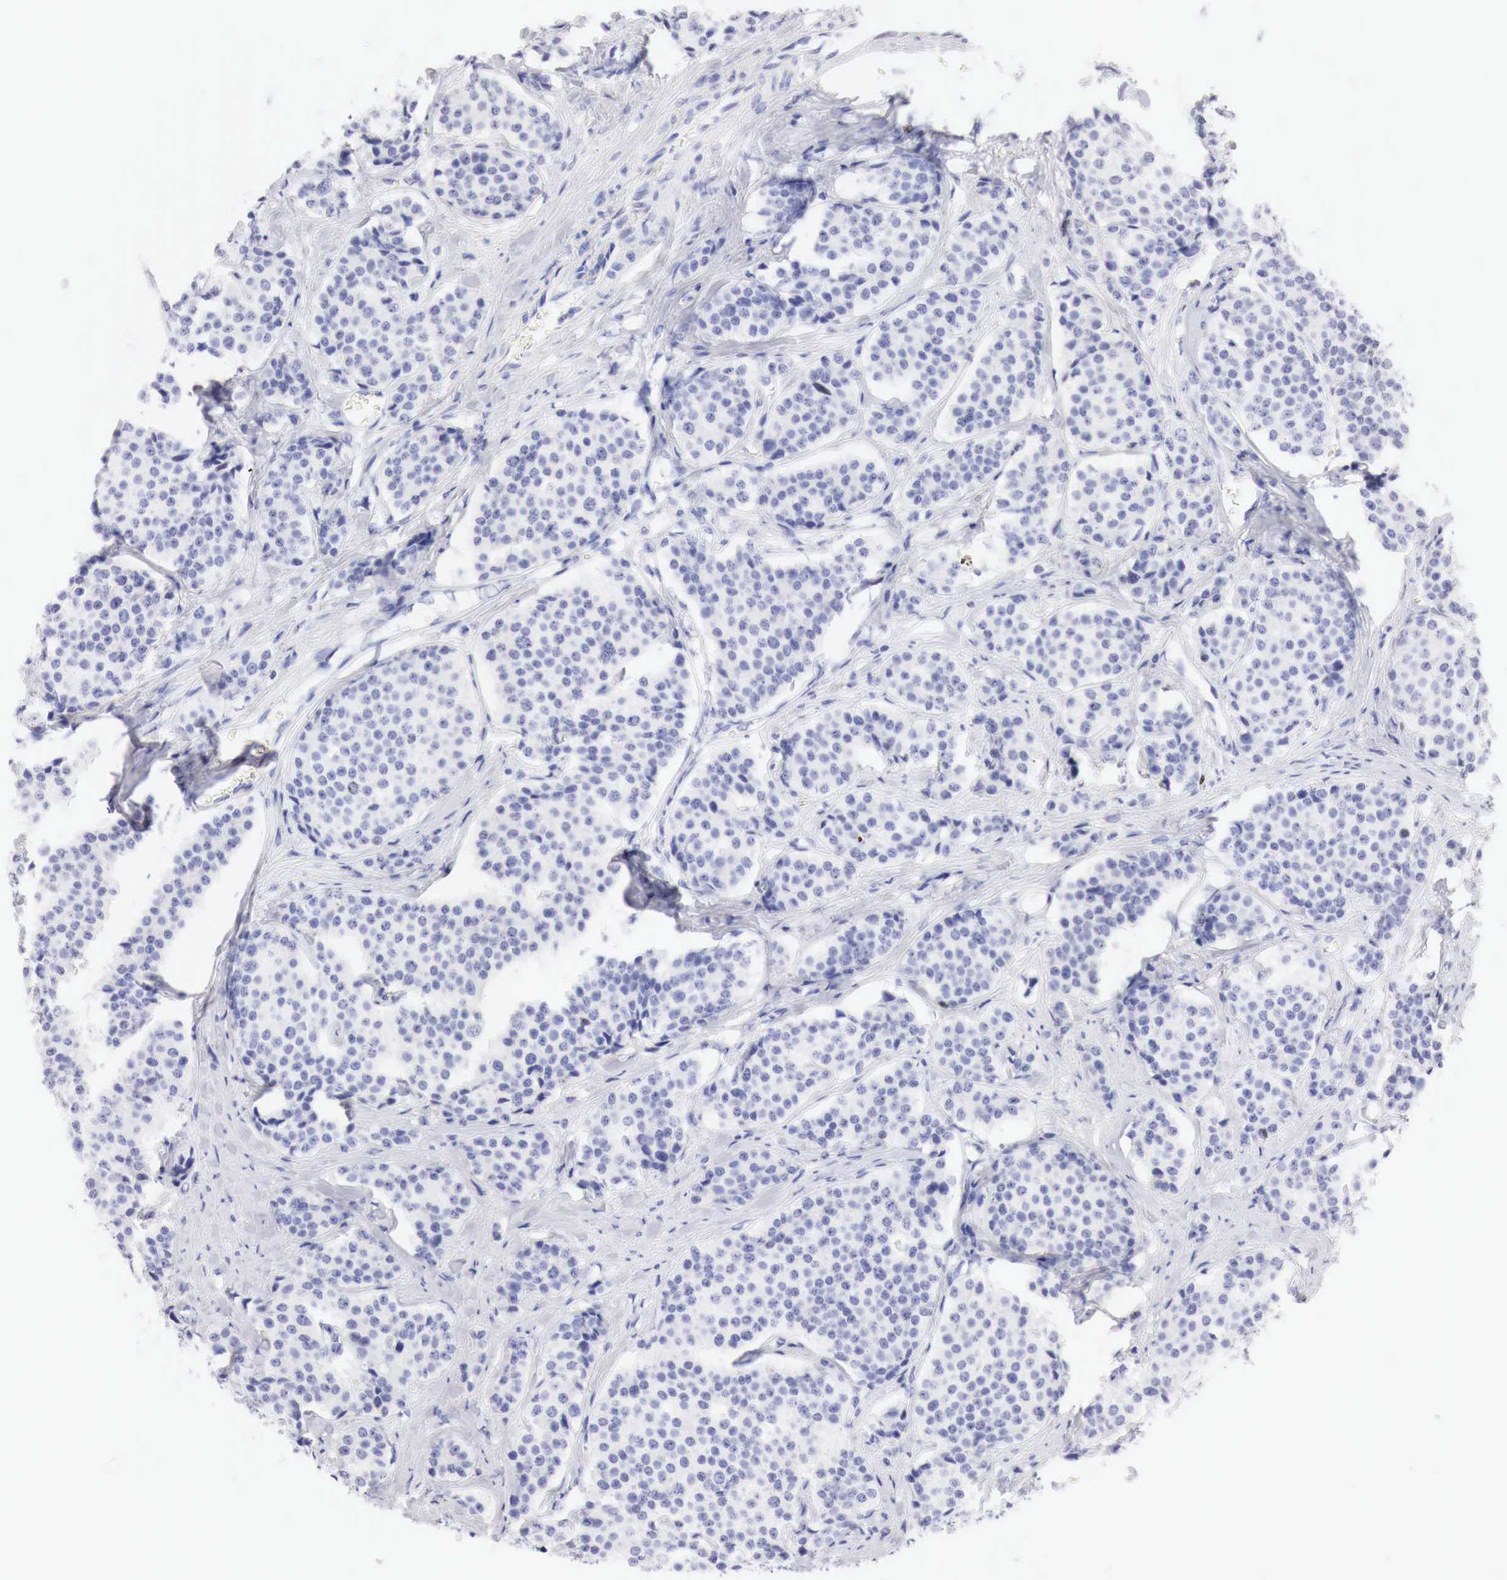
{"staining": {"intensity": "negative", "quantity": "none", "location": "none"}, "tissue": "carcinoid", "cell_type": "Tumor cells", "image_type": "cancer", "snomed": [{"axis": "morphology", "description": "Carcinoid, malignant, NOS"}, {"axis": "topography", "description": "Small intestine"}], "caption": "The IHC photomicrograph has no significant positivity in tumor cells of carcinoid (malignant) tissue.", "gene": "TYR", "patient": {"sex": "male", "age": 60}}